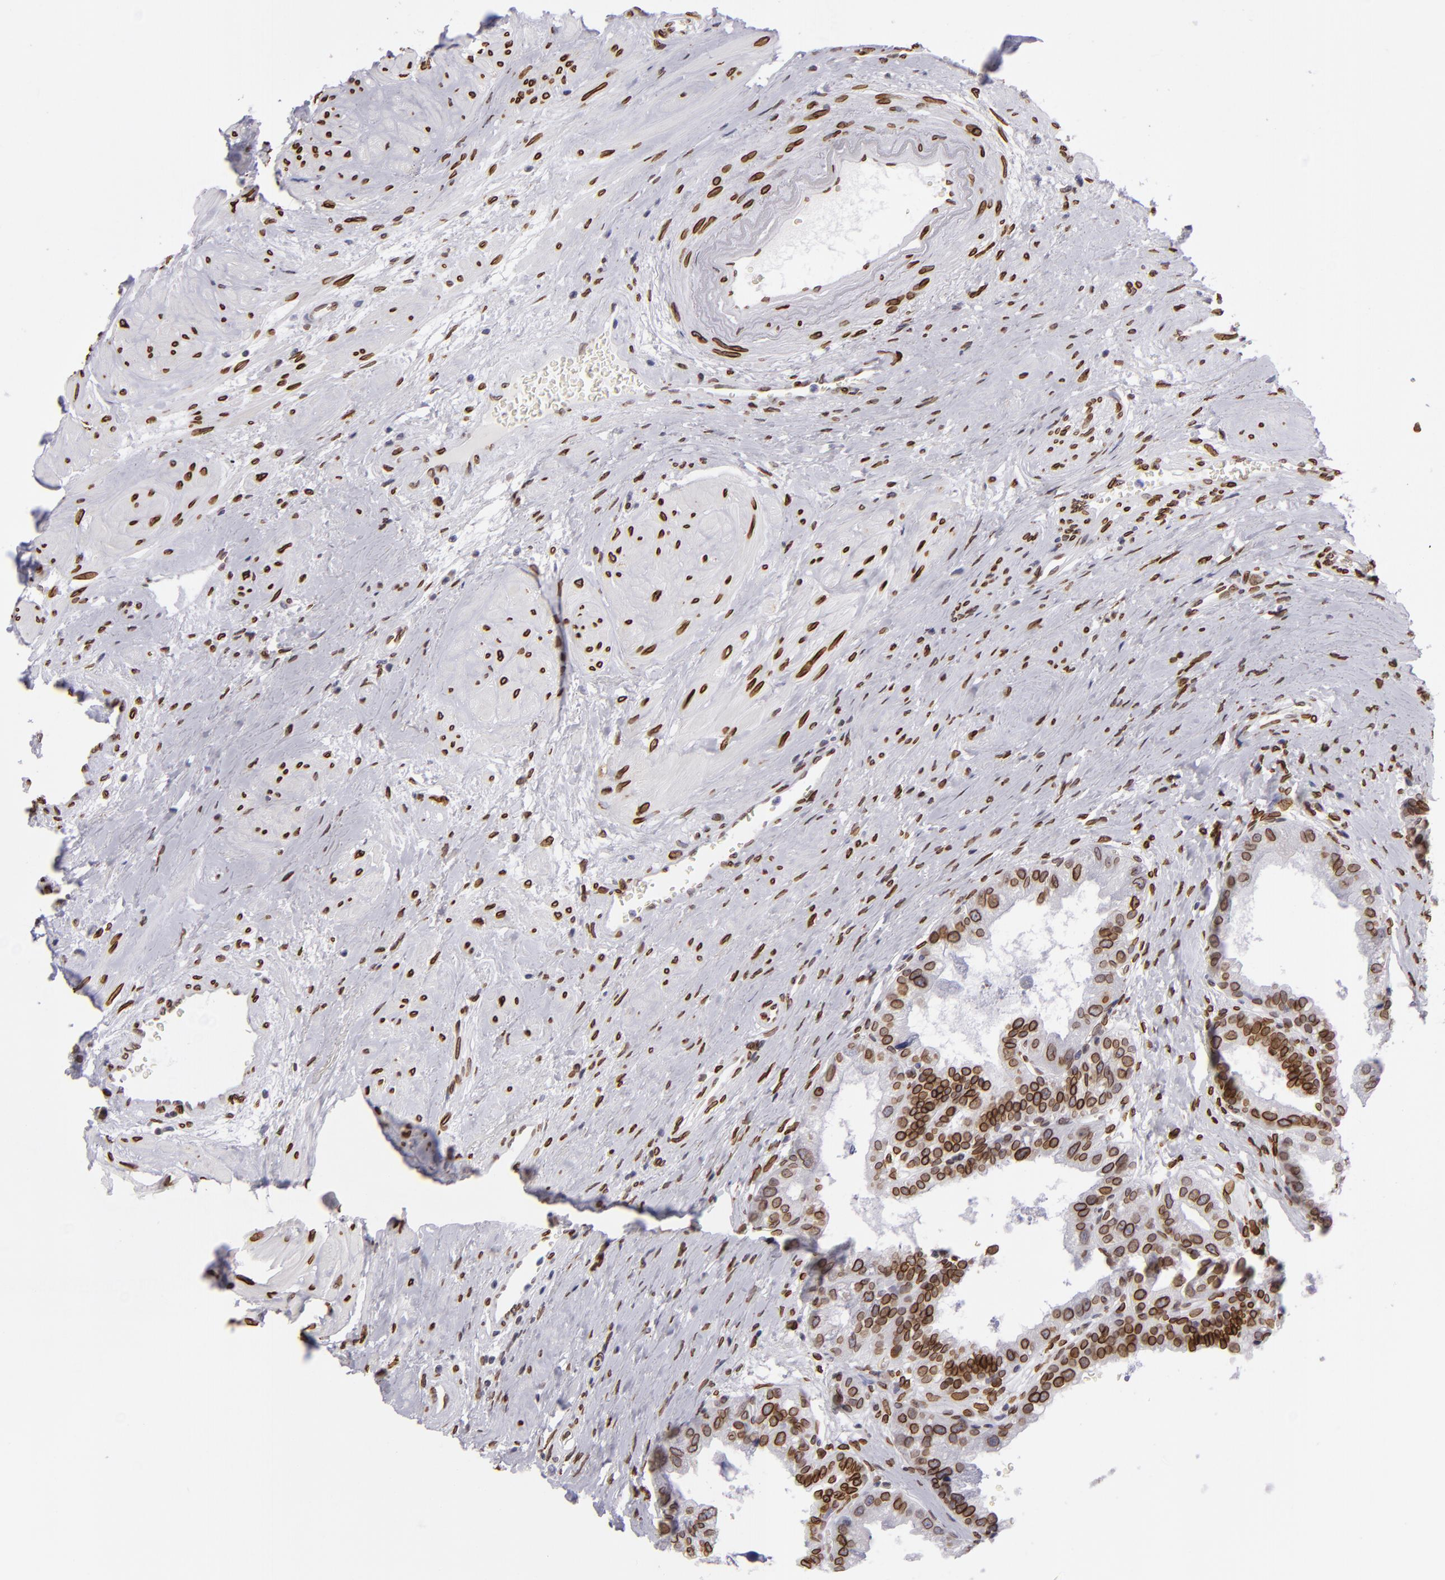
{"staining": {"intensity": "strong", "quantity": ">75%", "location": "nuclear"}, "tissue": "prostate", "cell_type": "Glandular cells", "image_type": "normal", "snomed": [{"axis": "morphology", "description": "Normal tissue, NOS"}, {"axis": "topography", "description": "Prostate"}], "caption": "Prostate stained with a brown dye demonstrates strong nuclear positive staining in about >75% of glandular cells.", "gene": "EMD", "patient": {"sex": "male", "age": 60}}